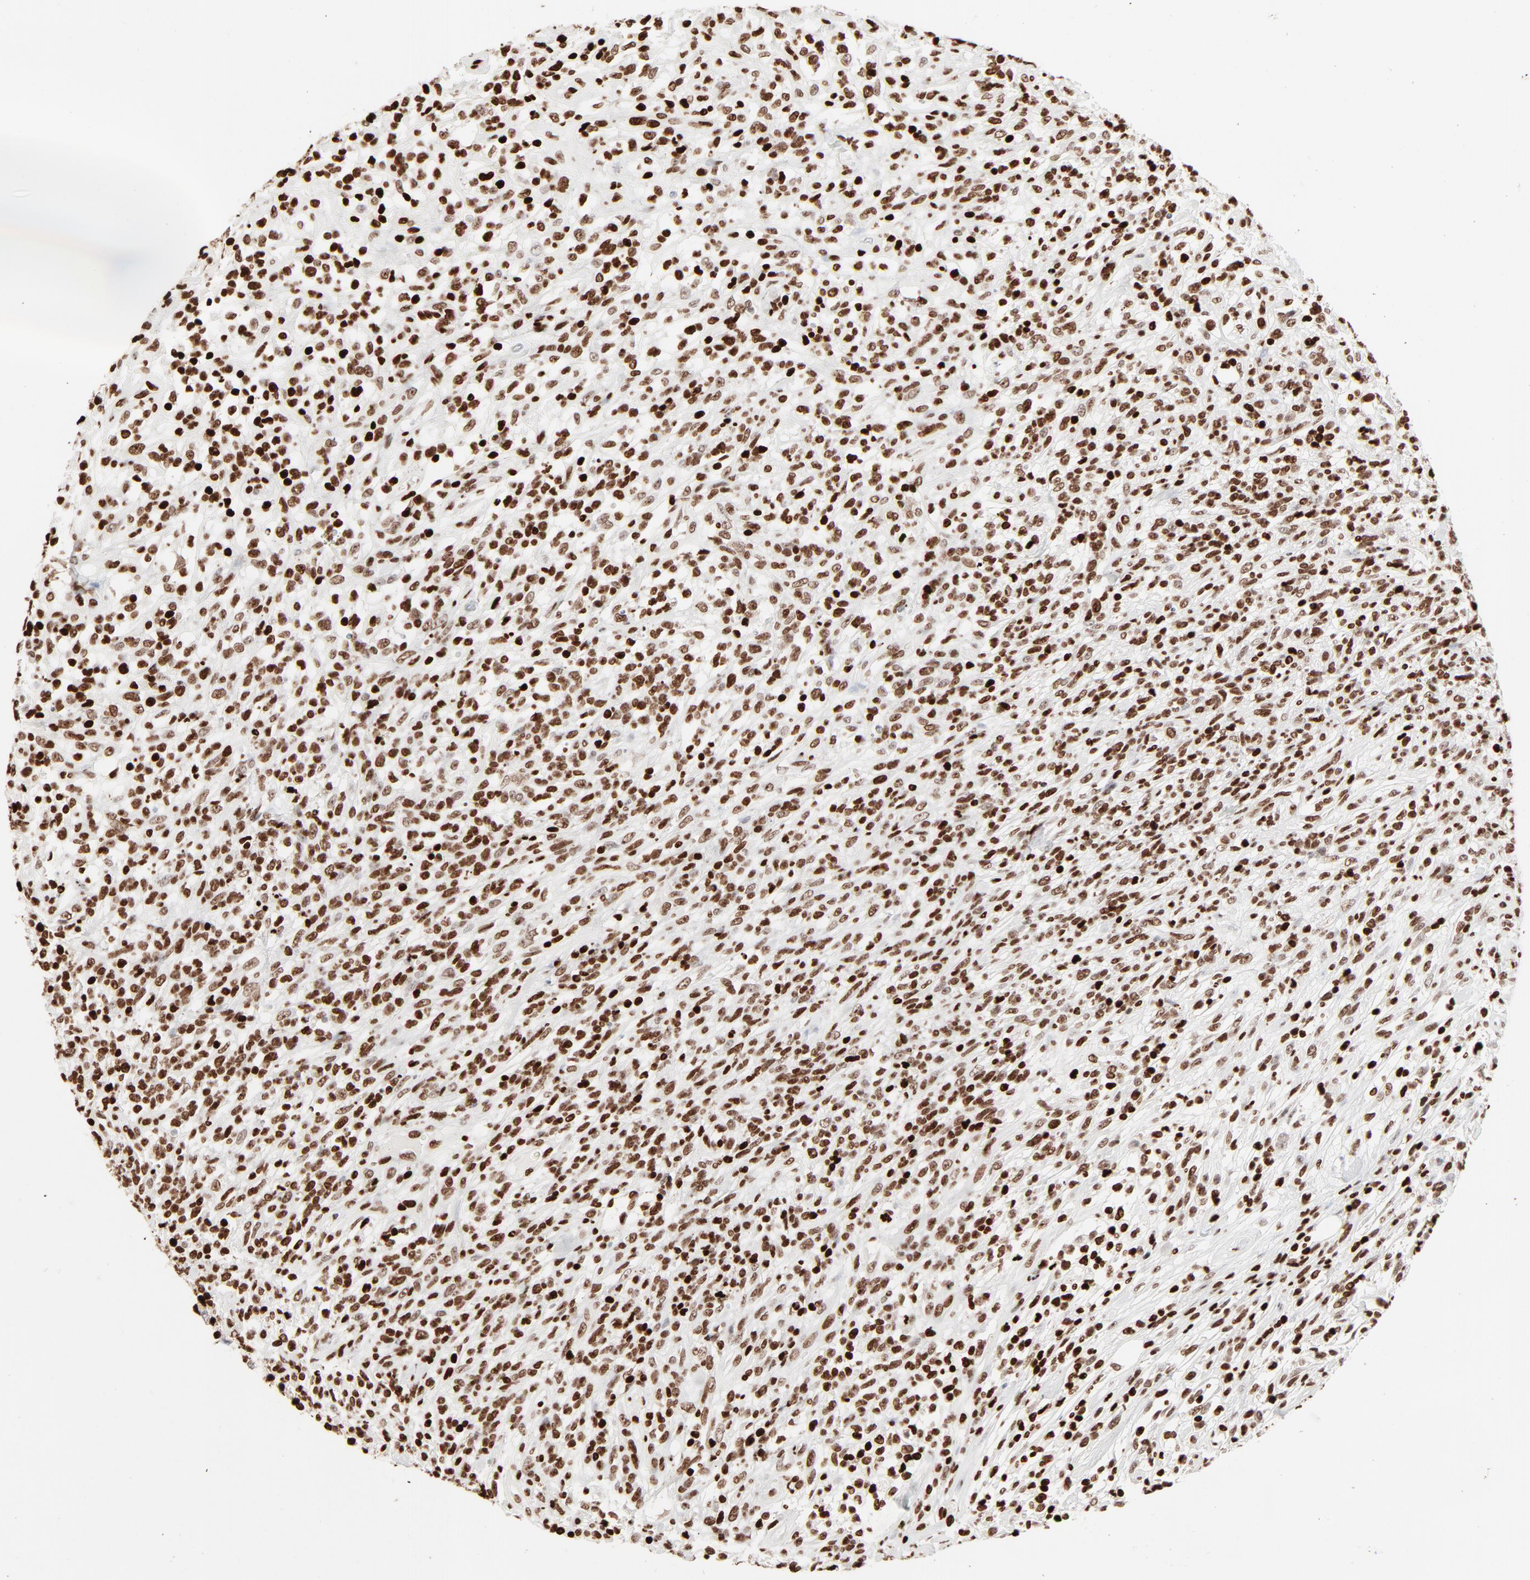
{"staining": {"intensity": "strong", "quantity": ">75%", "location": "nuclear"}, "tissue": "lymphoma", "cell_type": "Tumor cells", "image_type": "cancer", "snomed": [{"axis": "morphology", "description": "Malignant lymphoma, non-Hodgkin's type, High grade"}, {"axis": "topography", "description": "Lymph node"}], "caption": "Lymphoma tissue exhibits strong nuclear staining in approximately >75% of tumor cells", "gene": "HMGB2", "patient": {"sex": "female", "age": 73}}